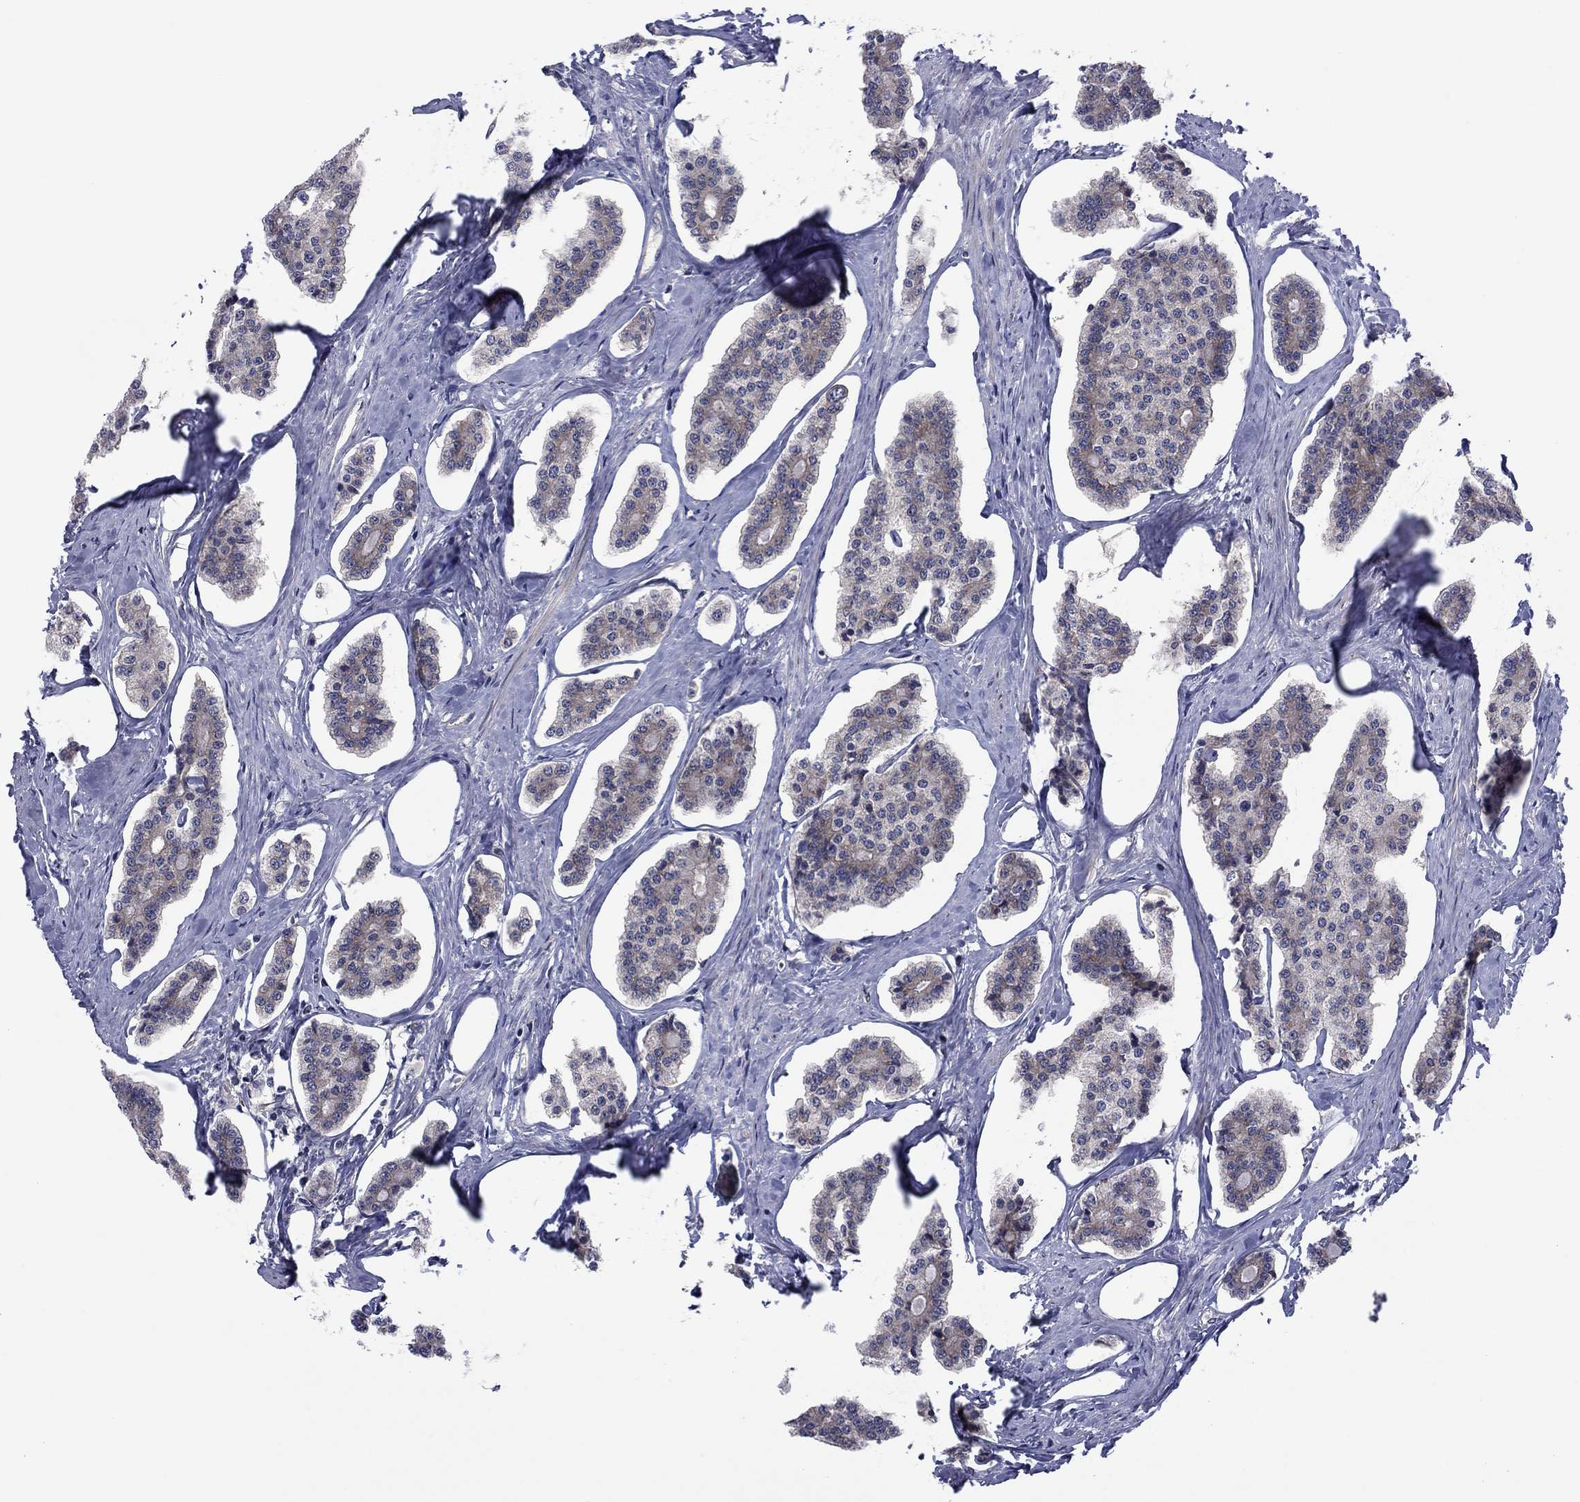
{"staining": {"intensity": "negative", "quantity": "none", "location": "none"}, "tissue": "carcinoid", "cell_type": "Tumor cells", "image_type": "cancer", "snomed": [{"axis": "morphology", "description": "Carcinoid, malignant, NOS"}, {"axis": "topography", "description": "Small intestine"}], "caption": "An immunohistochemistry (IHC) histopathology image of carcinoid is shown. There is no staining in tumor cells of carcinoid.", "gene": "GPR155", "patient": {"sex": "female", "age": 65}}